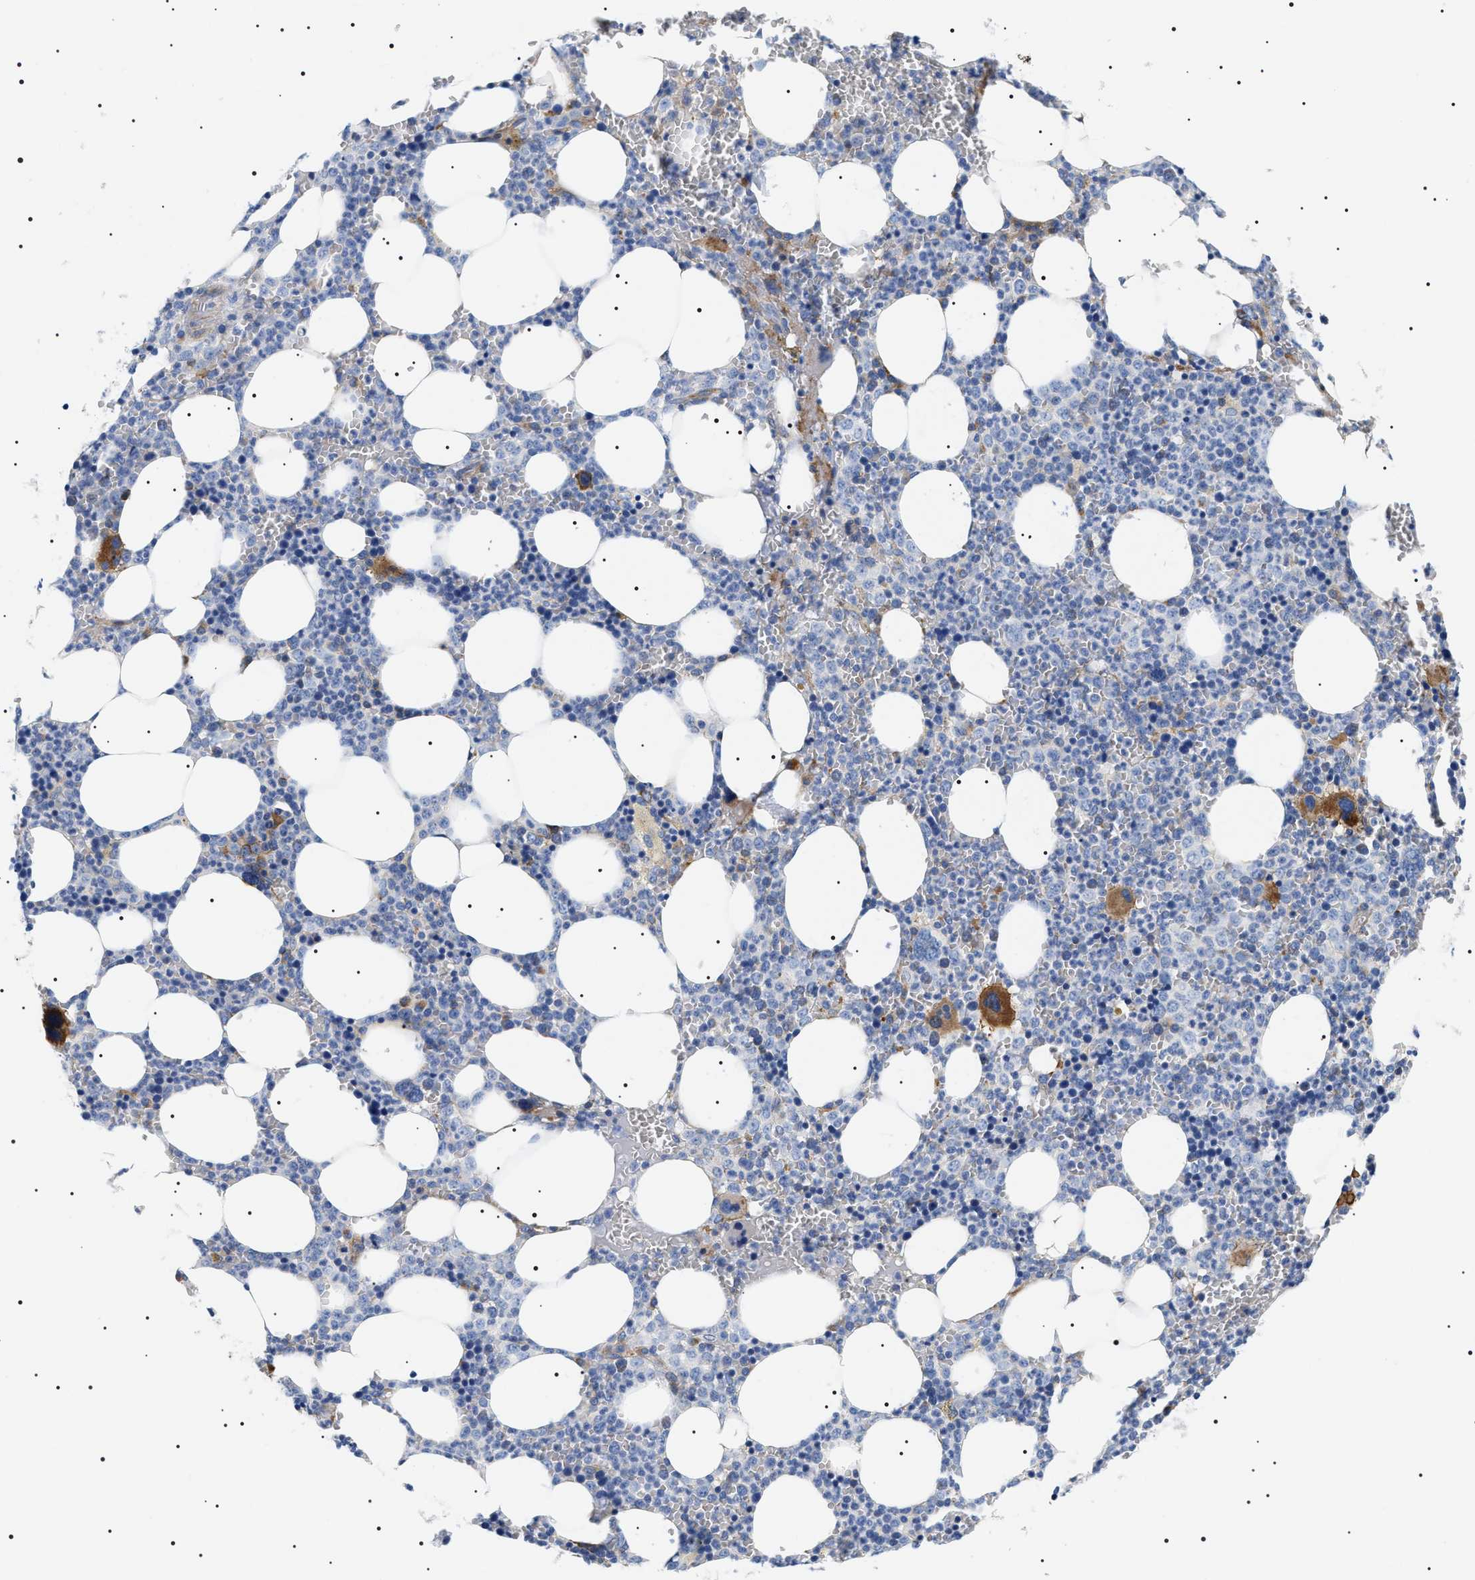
{"staining": {"intensity": "strong", "quantity": "<25%", "location": "cytoplasmic/membranous"}, "tissue": "bone marrow", "cell_type": "Hematopoietic cells", "image_type": "normal", "snomed": [{"axis": "morphology", "description": "Normal tissue, NOS"}, {"axis": "morphology", "description": "Inflammation, NOS"}, {"axis": "topography", "description": "Bone marrow"}], "caption": "This is an image of immunohistochemistry staining of benign bone marrow, which shows strong positivity in the cytoplasmic/membranous of hematopoietic cells.", "gene": "TMEM222", "patient": {"sex": "female", "age": 67}}